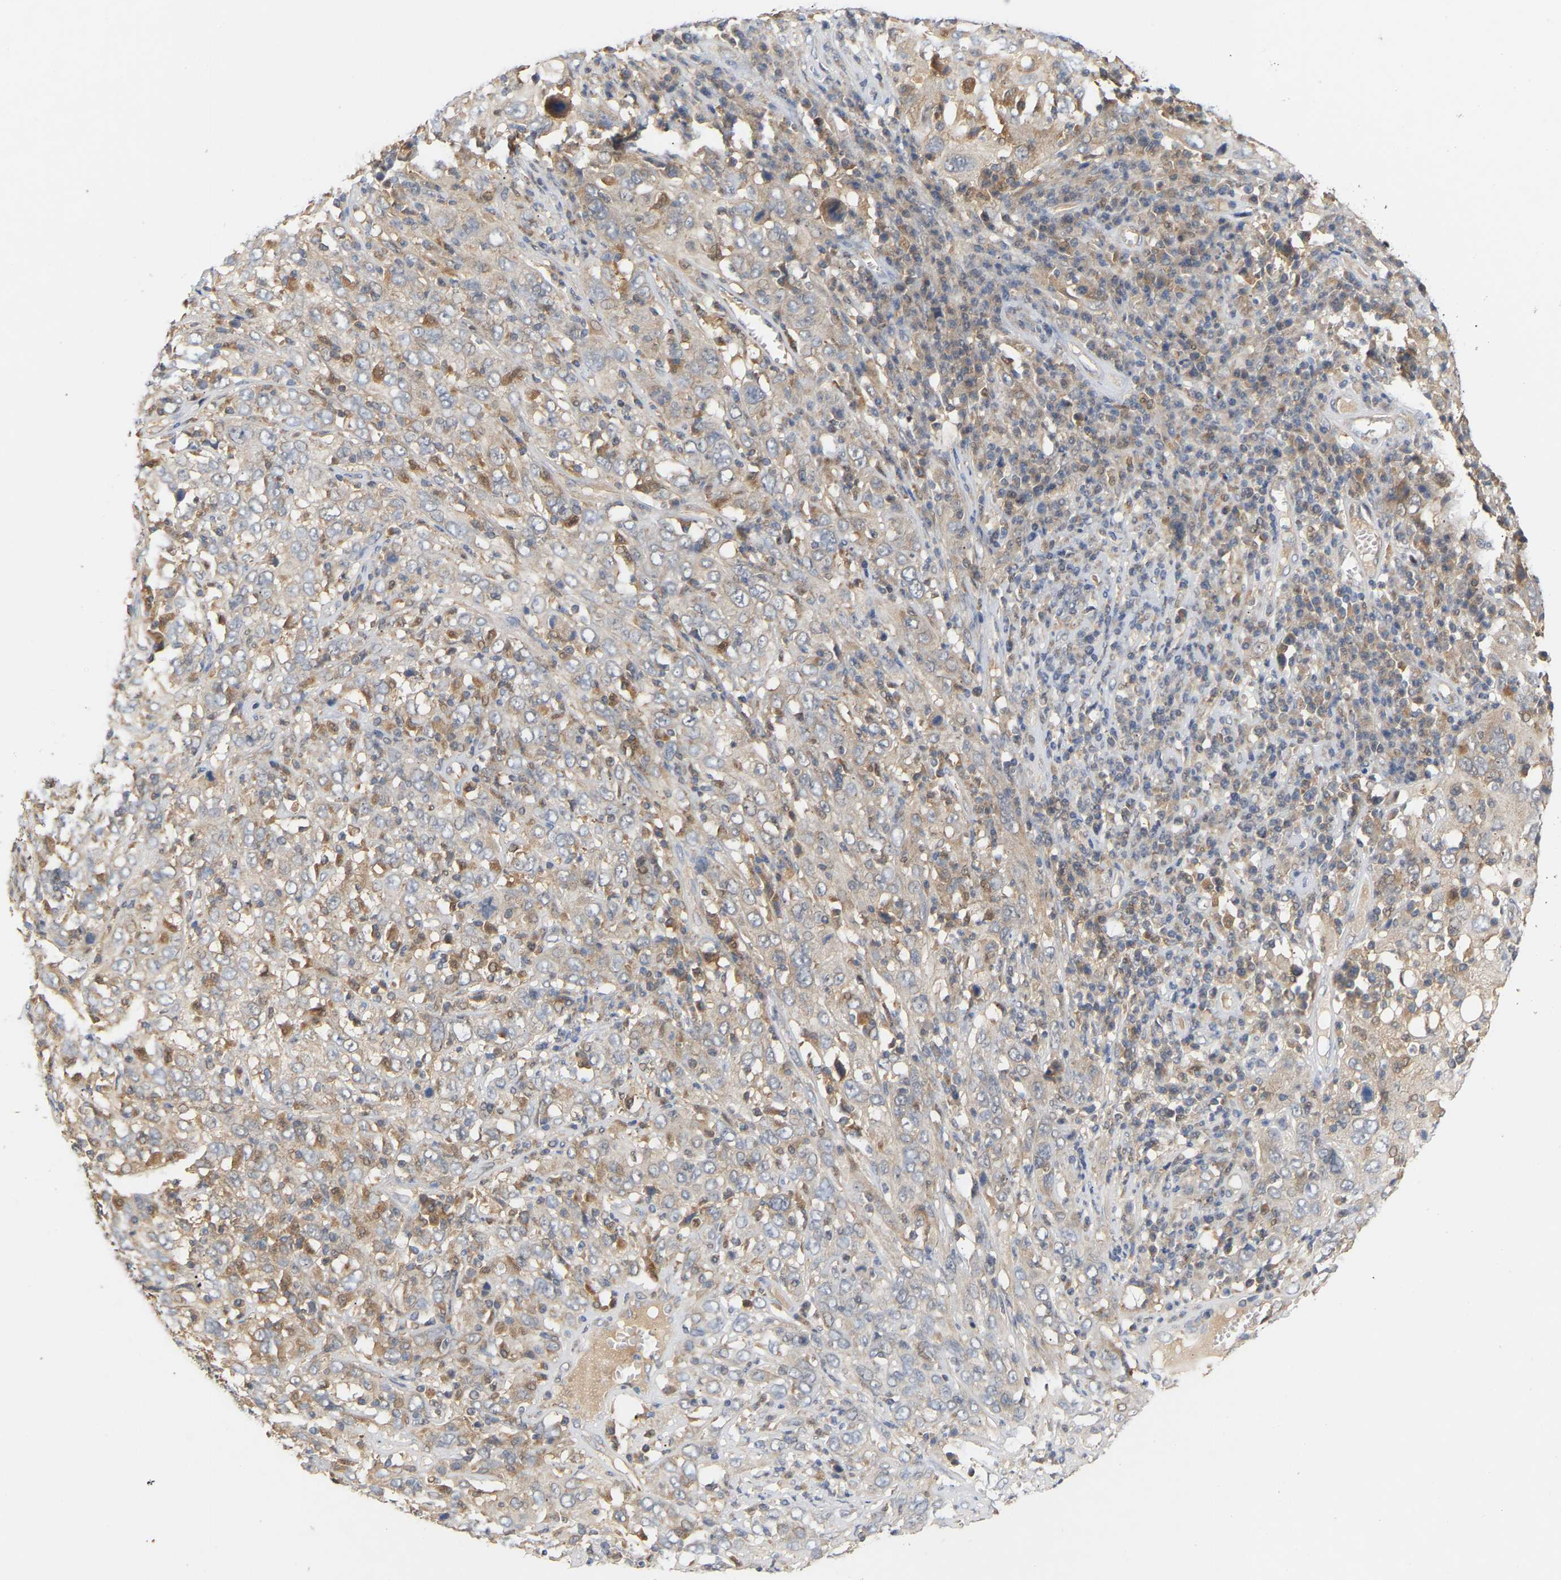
{"staining": {"intensity": "weak", "quantity": "<25%", "location": "cytoplasmic/membranous"}, "tissue": "cervical cancer", "cell_type": "Tumor cells", "image_type": "cancer", "snomed": [{"axis": "morphology", "description": "Squamous cell carcinoma, NOS"}, {"axis": "topography", "description": "Cervix"}], "caption": "A high-resolution micrograph shows immunohistochemistry staining of cervical cancer, which displays no significant staining in tumor cells.", "gene": "TPMT", "patient": {"sex": "female", "age": 46}}